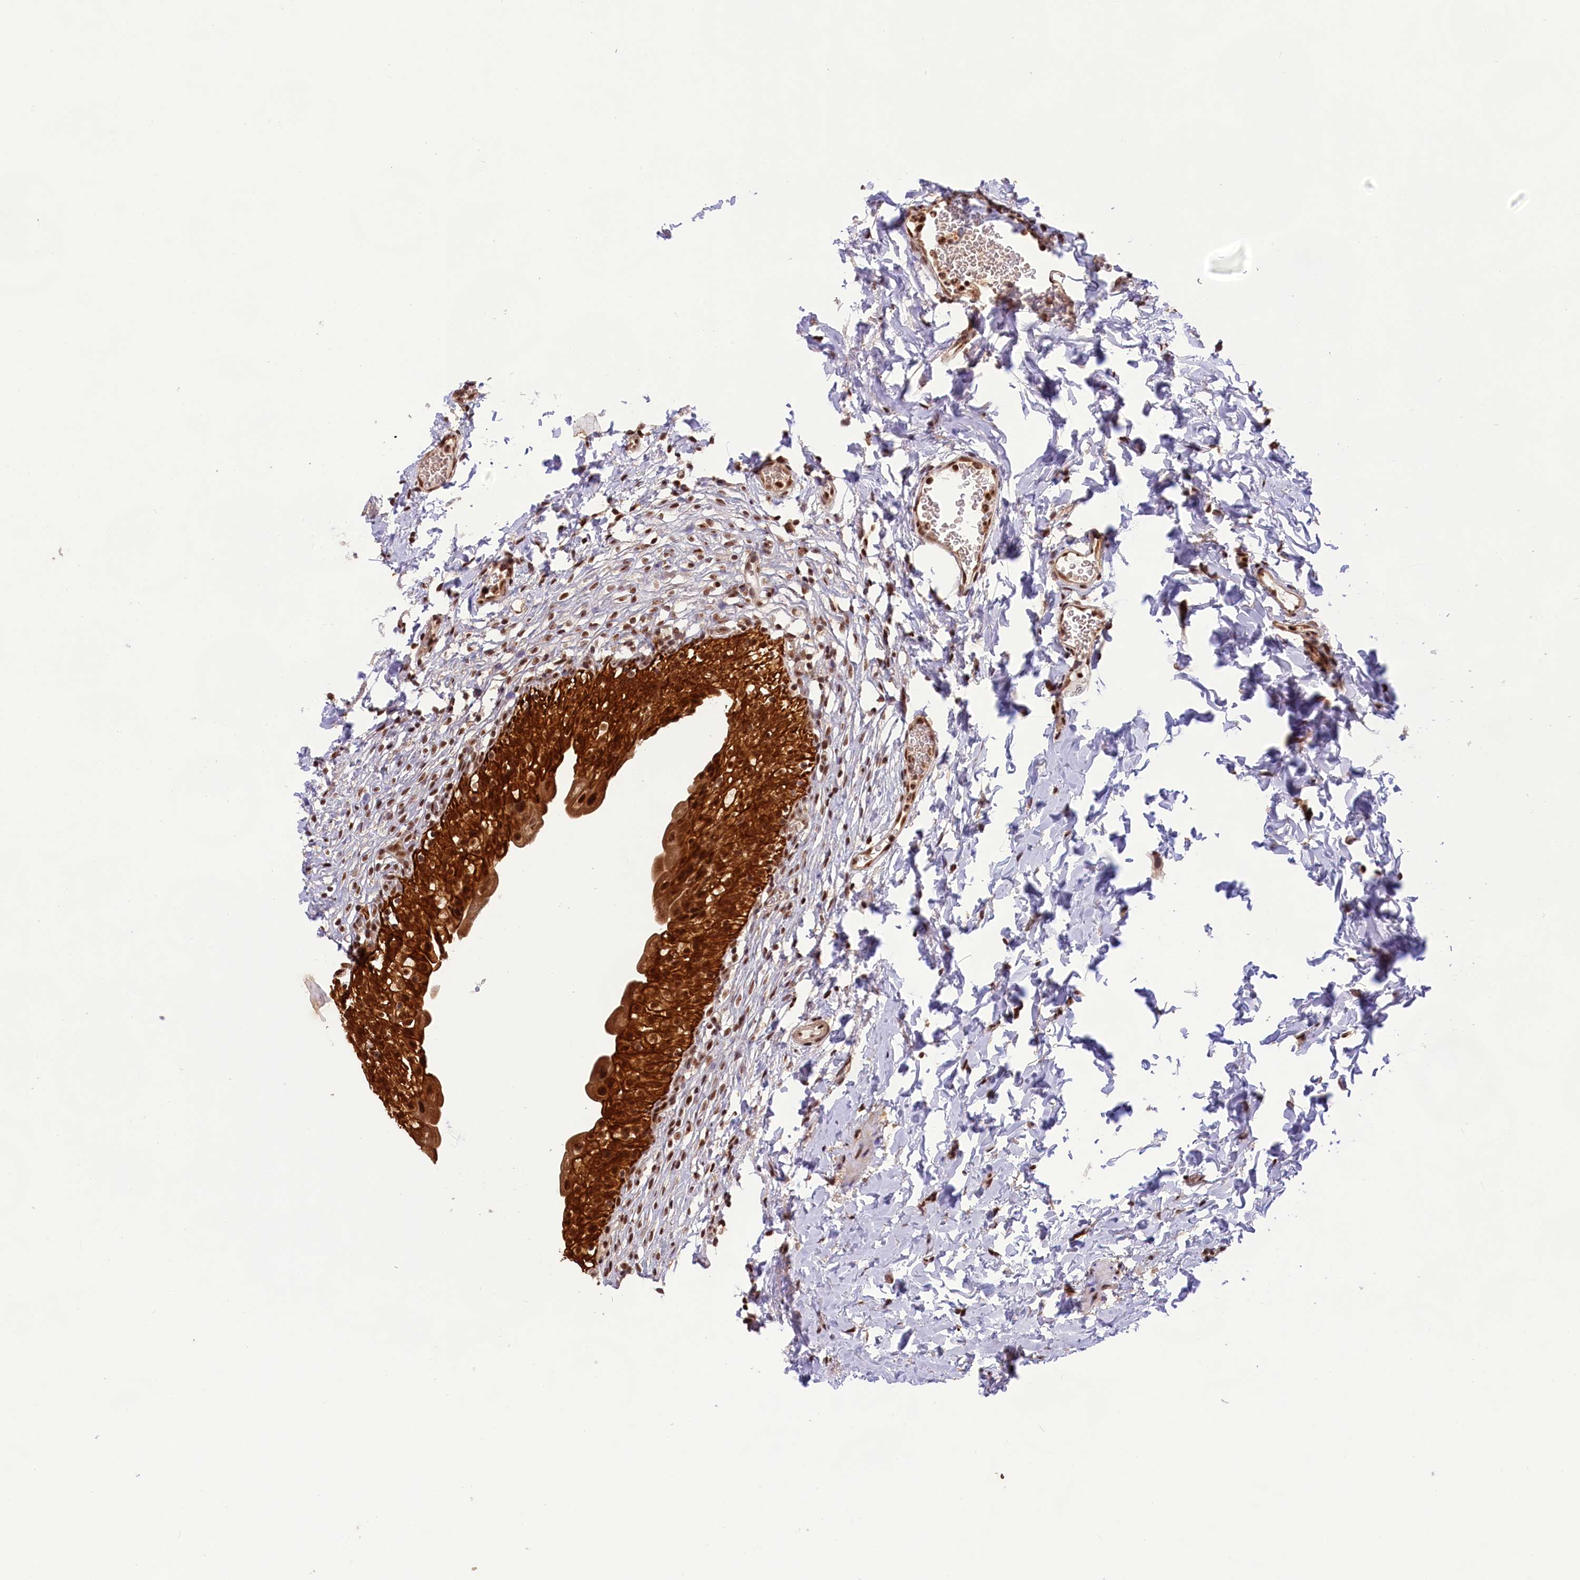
{"staining": {"intensity": "strong", "quantity": ">75%", "location": "cytoplasmic/membranous,nuclear"}, "tissue": "urinary bladder", "cell_type": "Urothelial cells", "image_type": "normal", "snomed": [{"axis": "morphology", "description": "Normal tissue, NOS"}, {"axis": "topography", "description": "Urinary bladder"}], "caption": "A brown stain labels strong cytoplasmic/membranous,nuclear staining of a protein in urothelial cells of unremarkable human urinary bladder. The staining was performed using DAB, with brown indicating positive protein expression. Nuclei are stained blue with hematoxylin.", "gene": "CARD8", "patient": {"sex": "male", "age": 55}}